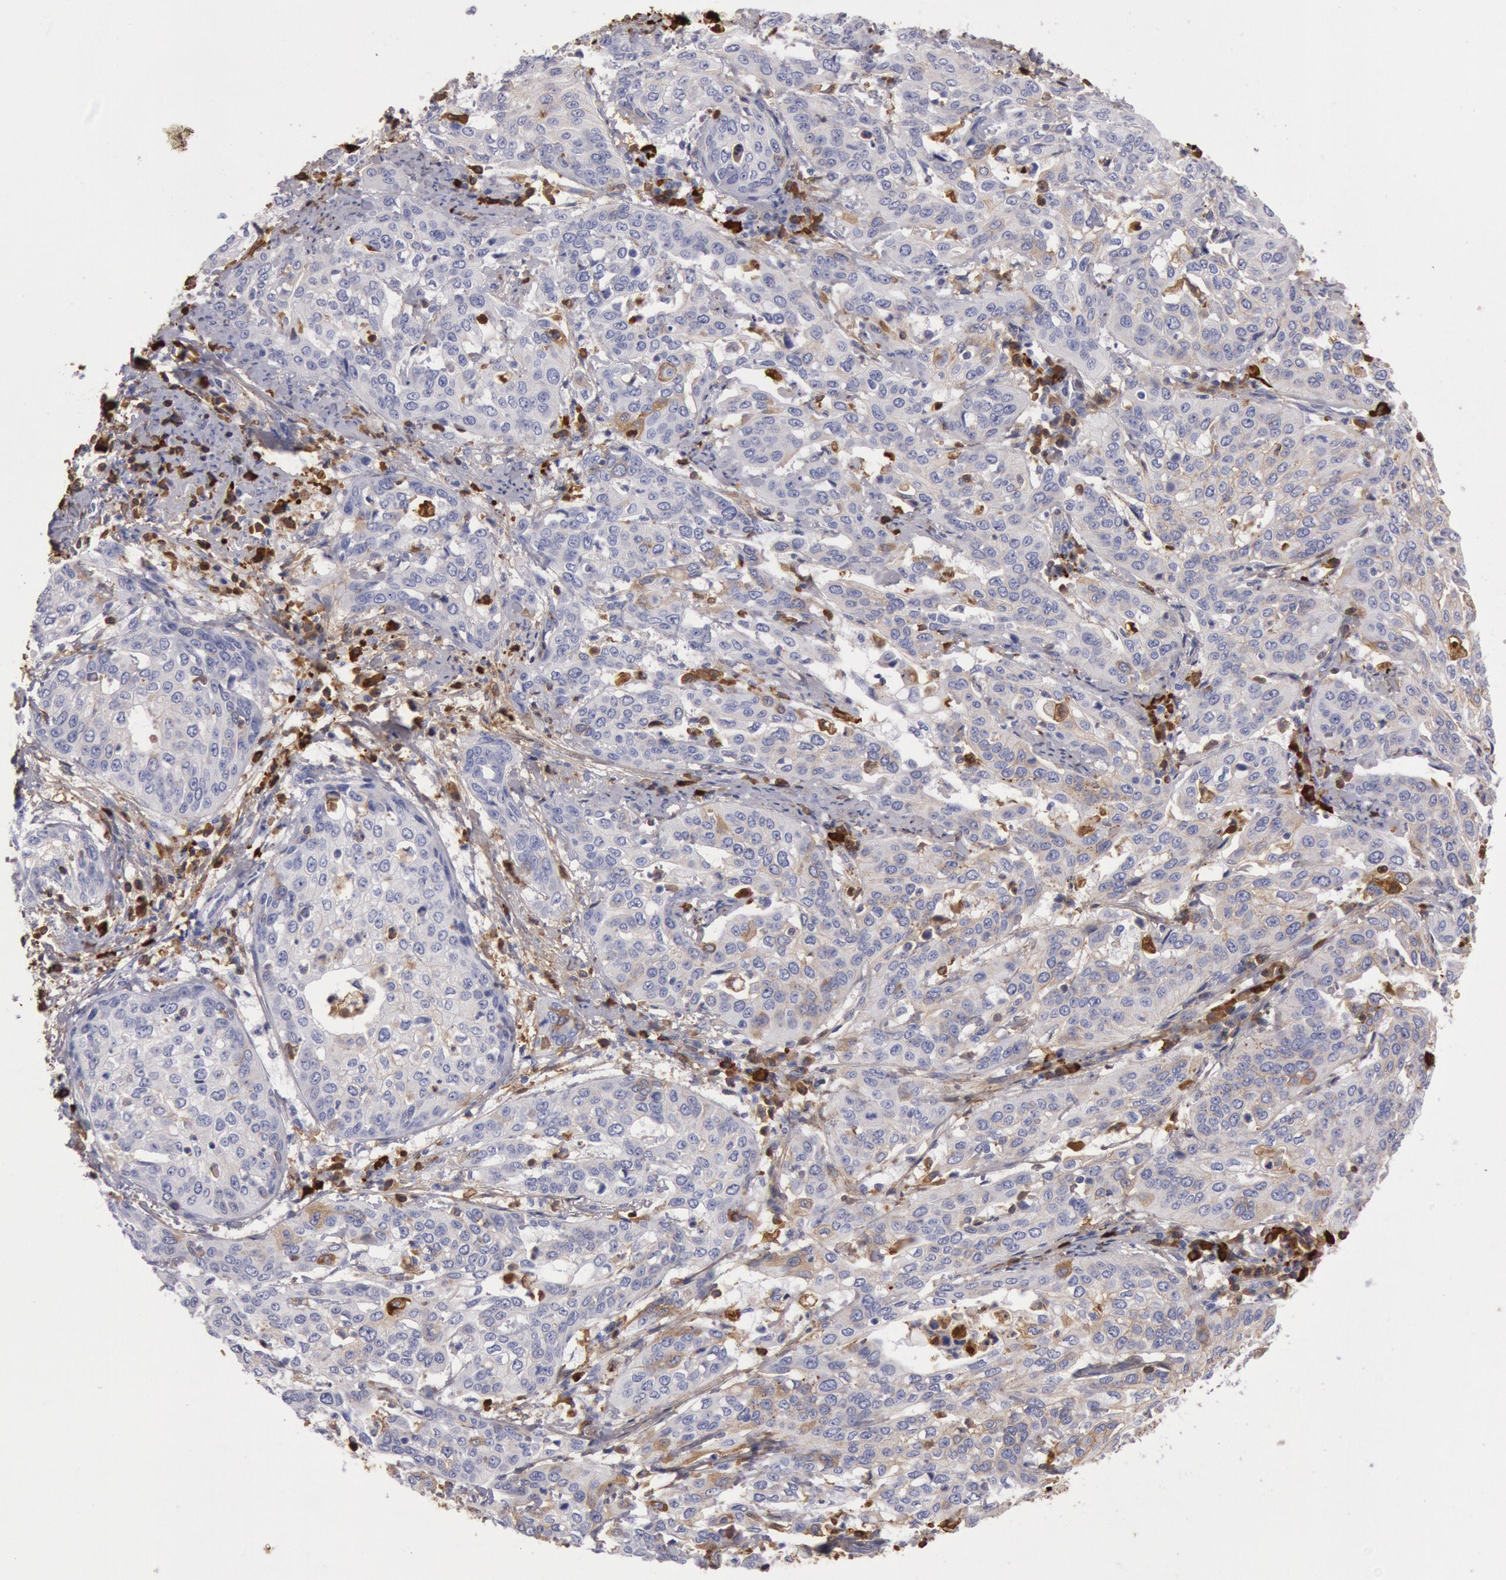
{"staining": {"intensity": "negative", "quantity": "none", "location": "none"}, "tissue": "cervical cancer", "cell_type": "Tumor cells", "image_type": "cancer", "snomed": [{"axis": "morphology", "description": "Squamous cell carcinoma, NOS"}, {"axis": "topography", "description": "Cervix"}], "caption": "An IHC micrograph of cervical cancer (squamous cell carcinoma) is shown. There is no staining in tumor cells of cervical cancer (squamous cell carcinoma).", "gene": "IGHA1", "patient": {"sex": "female", "age": 41}}